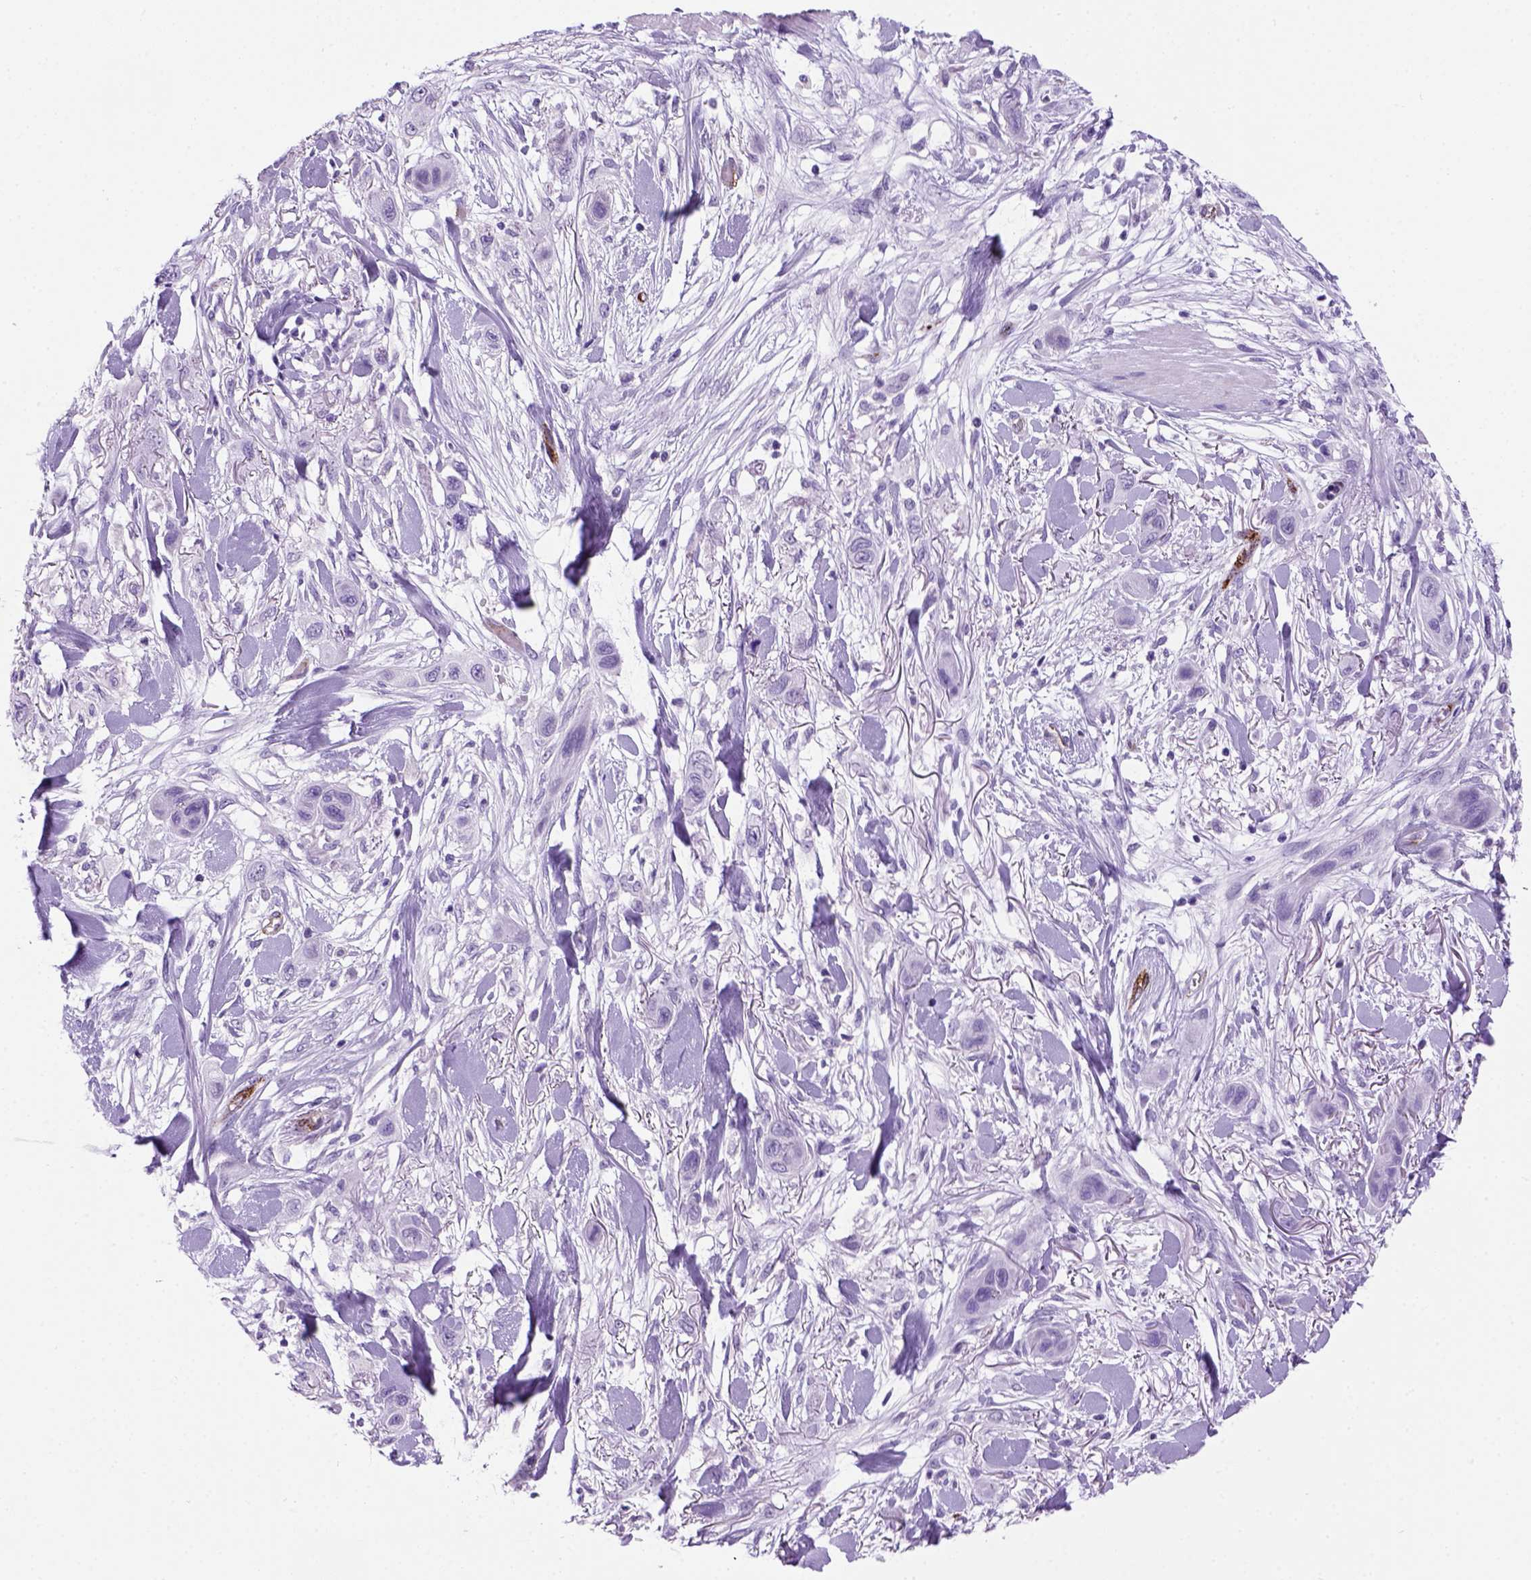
{"staining": {"intensity": "negative", "quantity": "none", "location": "none"}, "tissue": "skin cancer", "cell_type": "Tumor cells", "image_type": "cancer", "snomed": [{"axis": "morphology", "description": "Squamous cell carcinoma, NOS"}, {"axis": "topography", "description": "Skin"}], "caption": "Immunohistochemistry of human squamous cell carcinoma (skin) demonstrates no expression in tumor cells.", "gene": "VWF", "patient": {"sex": "male", "age": 79}}